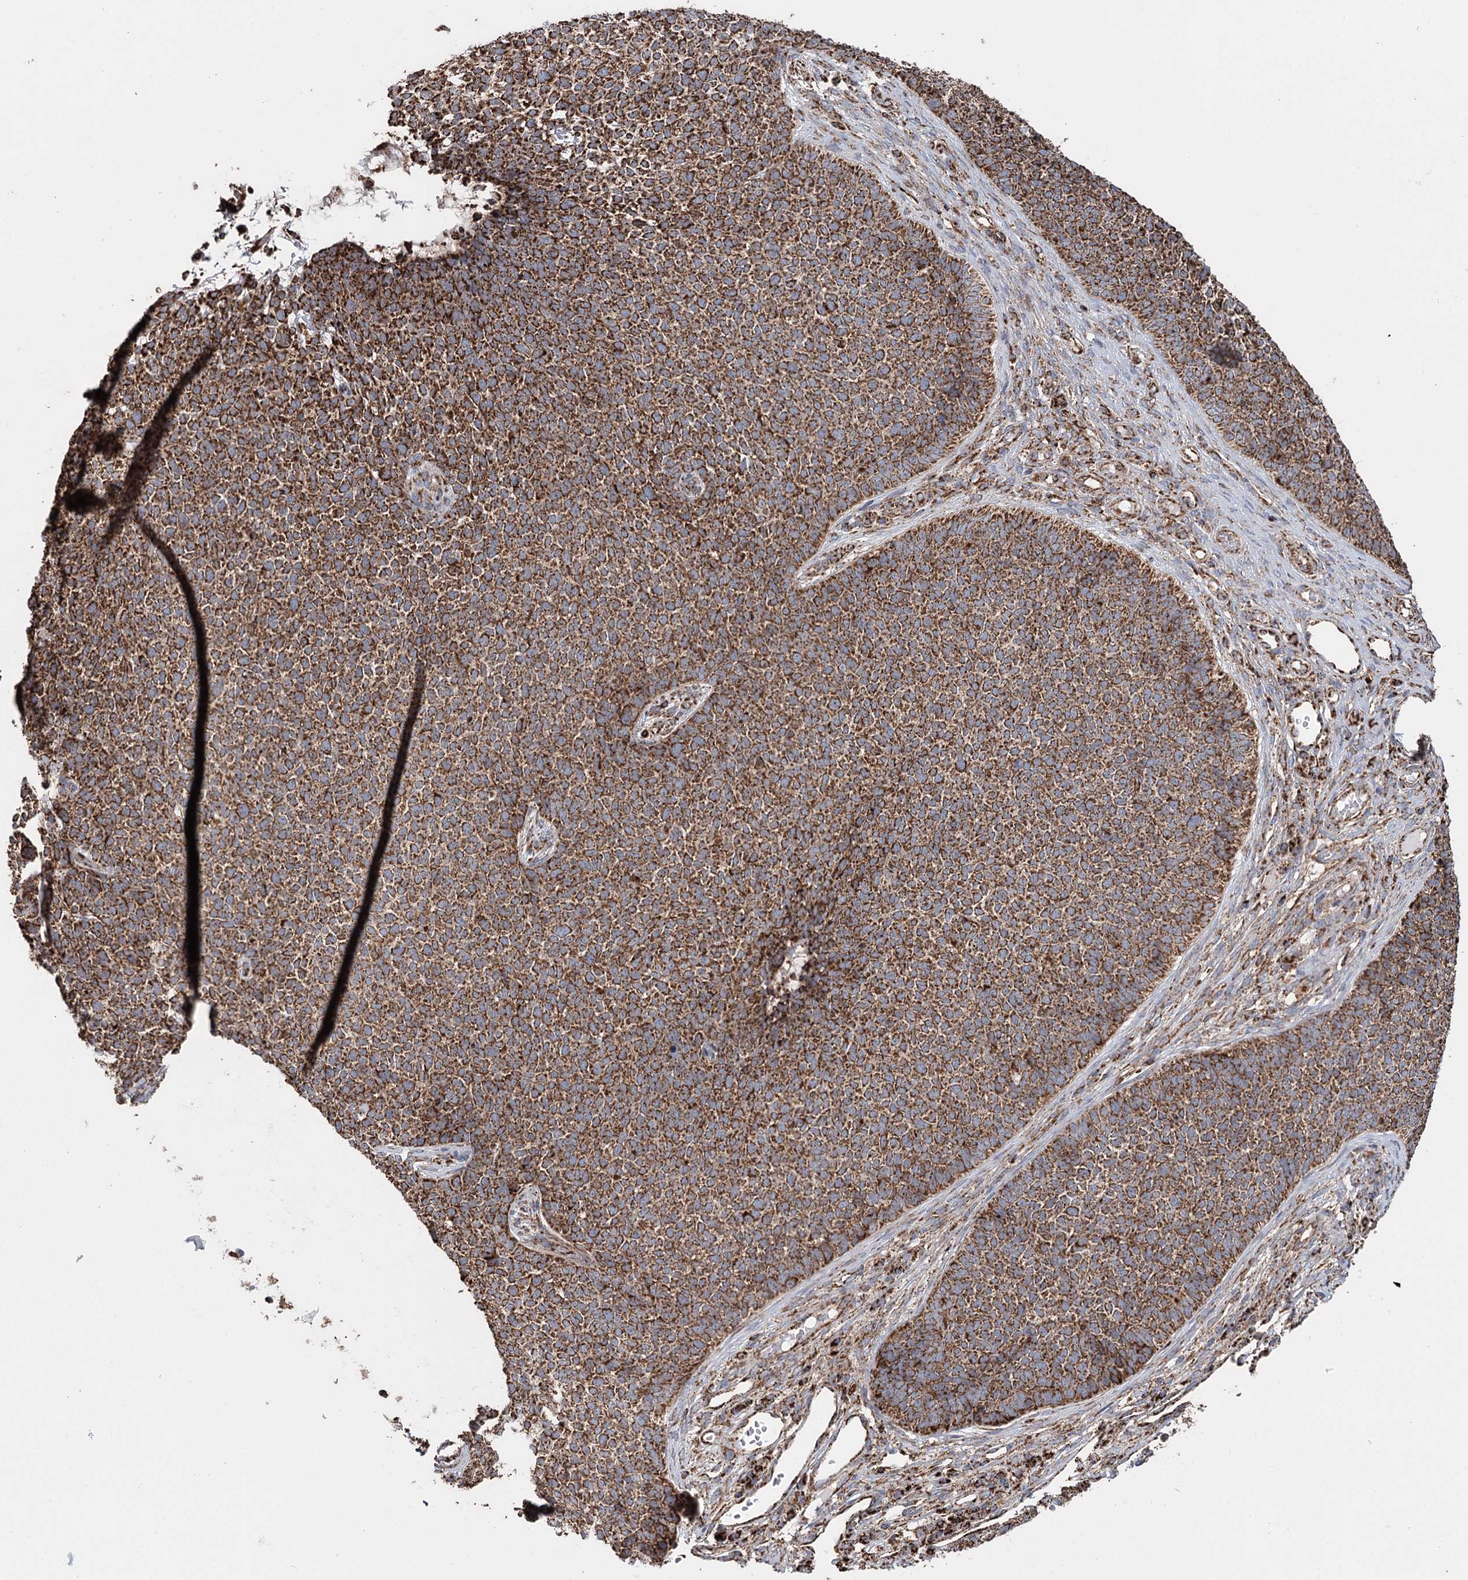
{"staining": {"intensity": "strong", "quantity": ">75%", "location": "cytoplasmic/membranous"}, "tissue": "skin cancer", "cell_type": "Tumor cells", "image_type": "cancer", "snomed": [{"axis": "morphology", "description": "Basal cell carcinoma"}, {"axis": "topography", "description": "Skin"}], "caption": "Brown immunohistochemical staining in human skin cancer (basal cell carcinoma) displays strong cytoplasmic/membranous expression in approximately >75% of tumor cells. (DAB IHC with brightfield microscopy, high magnification).", "gene": "APH1A", "patient": {"sex": "female", "age": 84}}